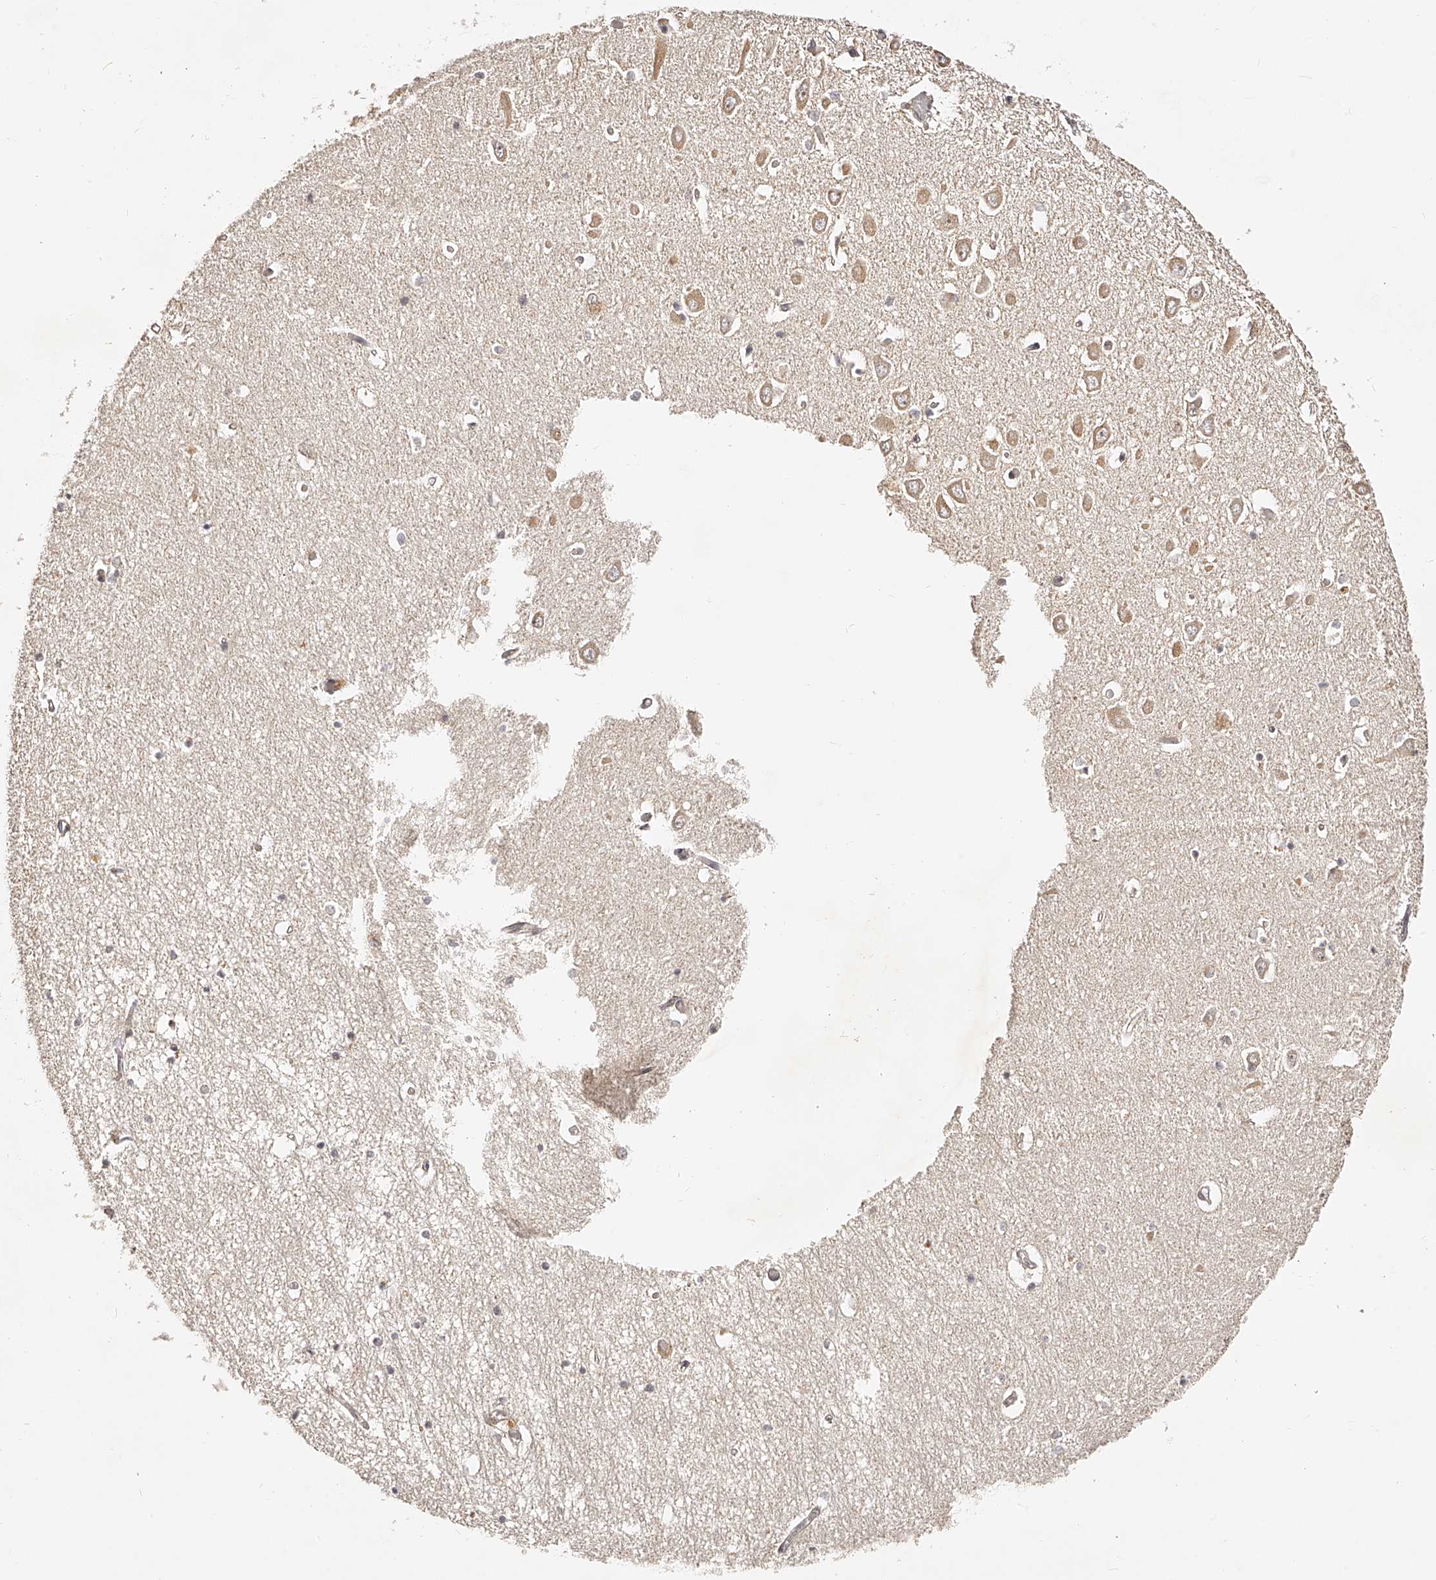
{"staining": {"intensity": "weak", "quantity": "<25%", "location": "cytoplasmic/membranous"}, "tissue": "hippocampus", "cell_type": "Glial cells", "image_type": "normal", "snomed": [{"axis": "morphology", "description": "Normal tissue, NOS"}, {"axis": "topography", "description": "Hippocampus"}], "caption": "Immunohistochemistry (IHC) image of normal human hippocampus stained for a protein (brown), which reveals no staining in glial cells.", "gene": "ZNF789", "patient": {"sex": "male", "age": 70}}